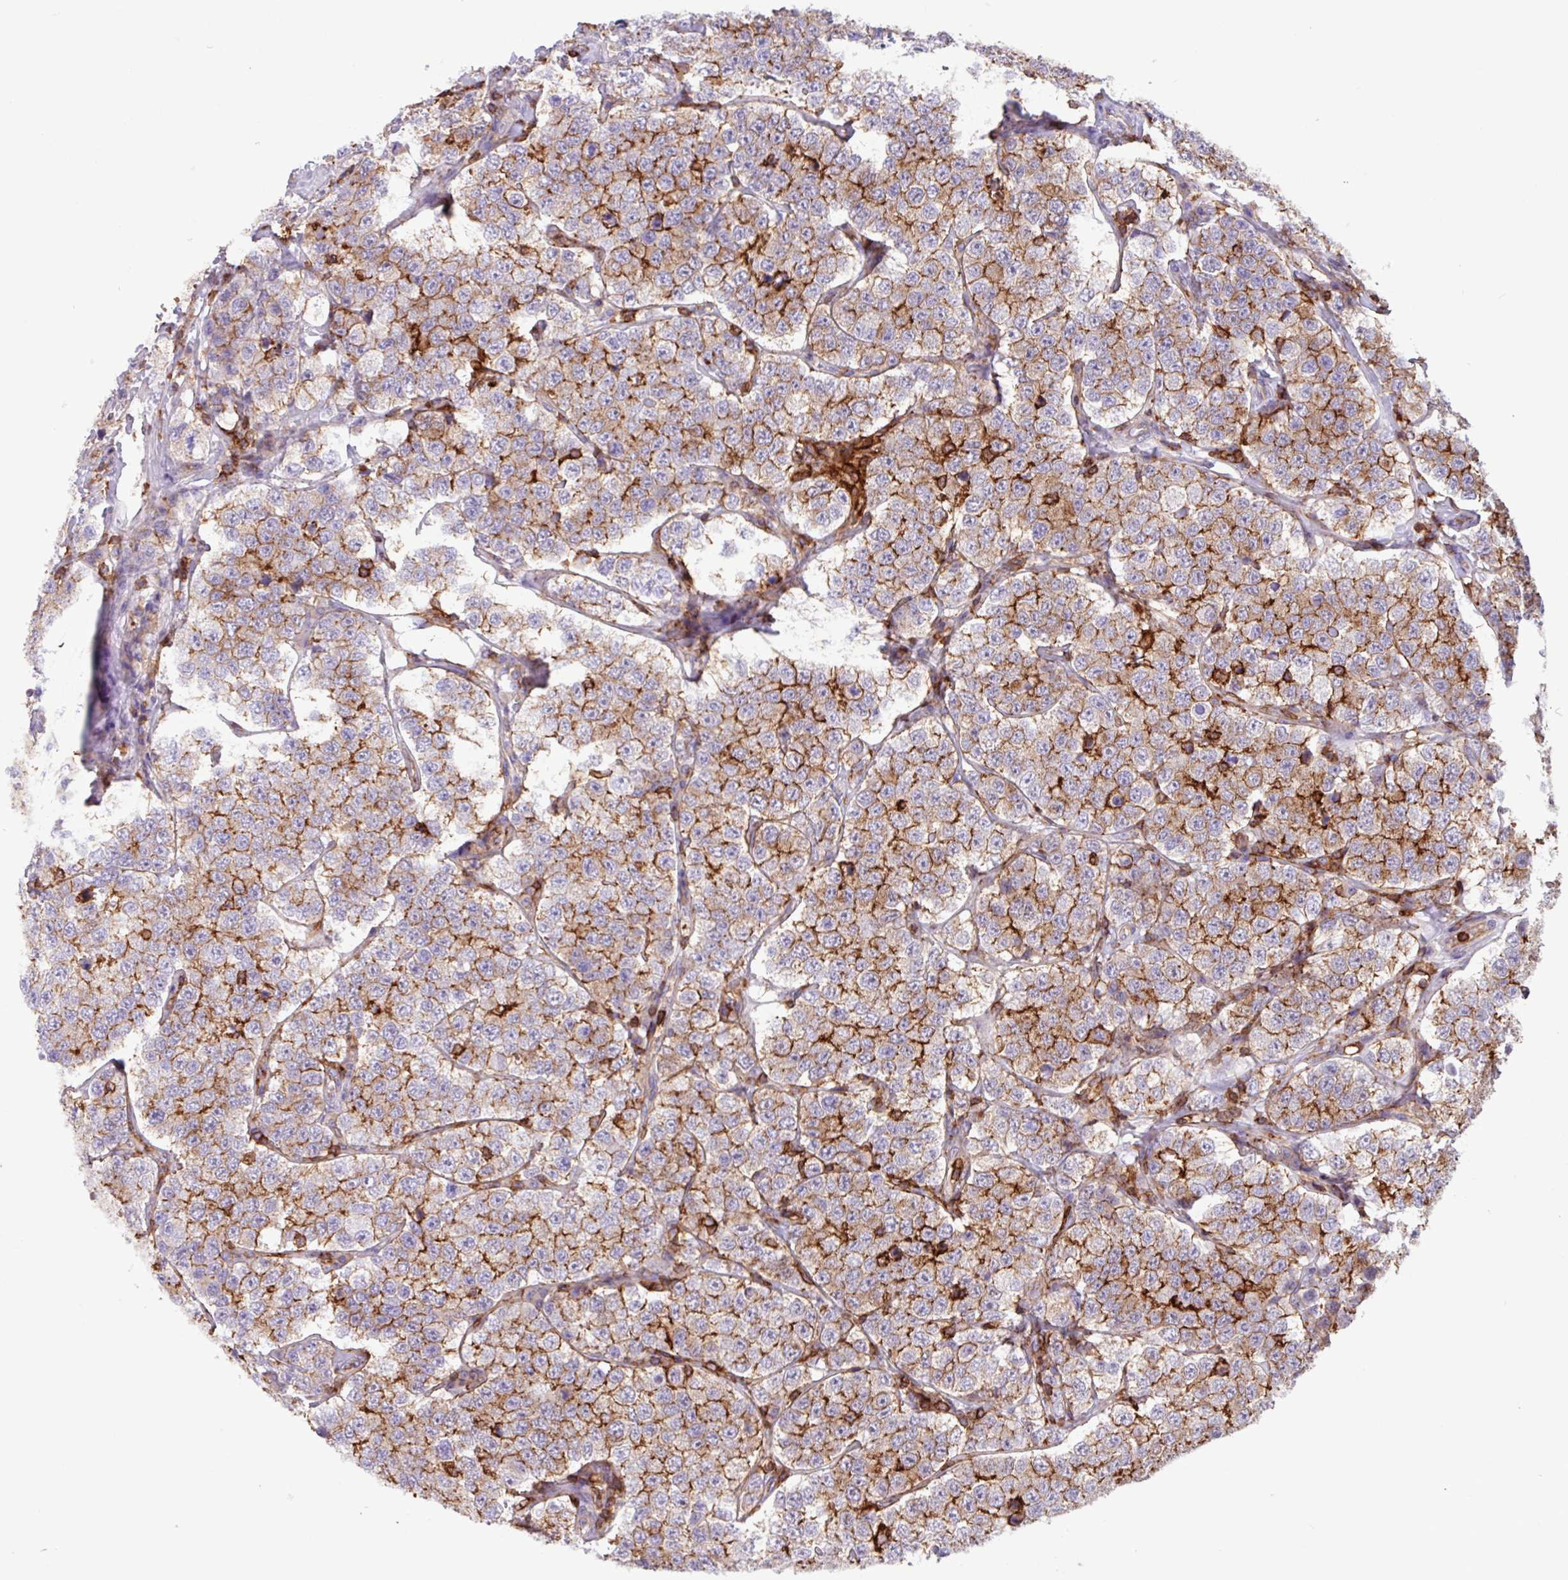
{"staining": {"intensity": "moderate", "quantity": "25%-75%", "location": "cytoplasmic/membranous"}, "tissue": "testis cancer", "cell_type": "Tumor cells", "image_type": "cancer", "snomed": [{"axis": "morphology", "description": "Seminoma, NOS"}, {"axis": "topography", "description": "Testis"}], "caption": "Protein expression analysis of human testis seminoma reveals moderate cytoplasmic/membranous positivity in about 25%-75% of tumor cells. (Stains: DAB (3,3'-diaminobenzidine) in brown, nuclei in blue, Microscopy: brightfield microscopy at high magnification).", "gene": "PPP1R18", "patient": {"sex": "male", "age": 34}}